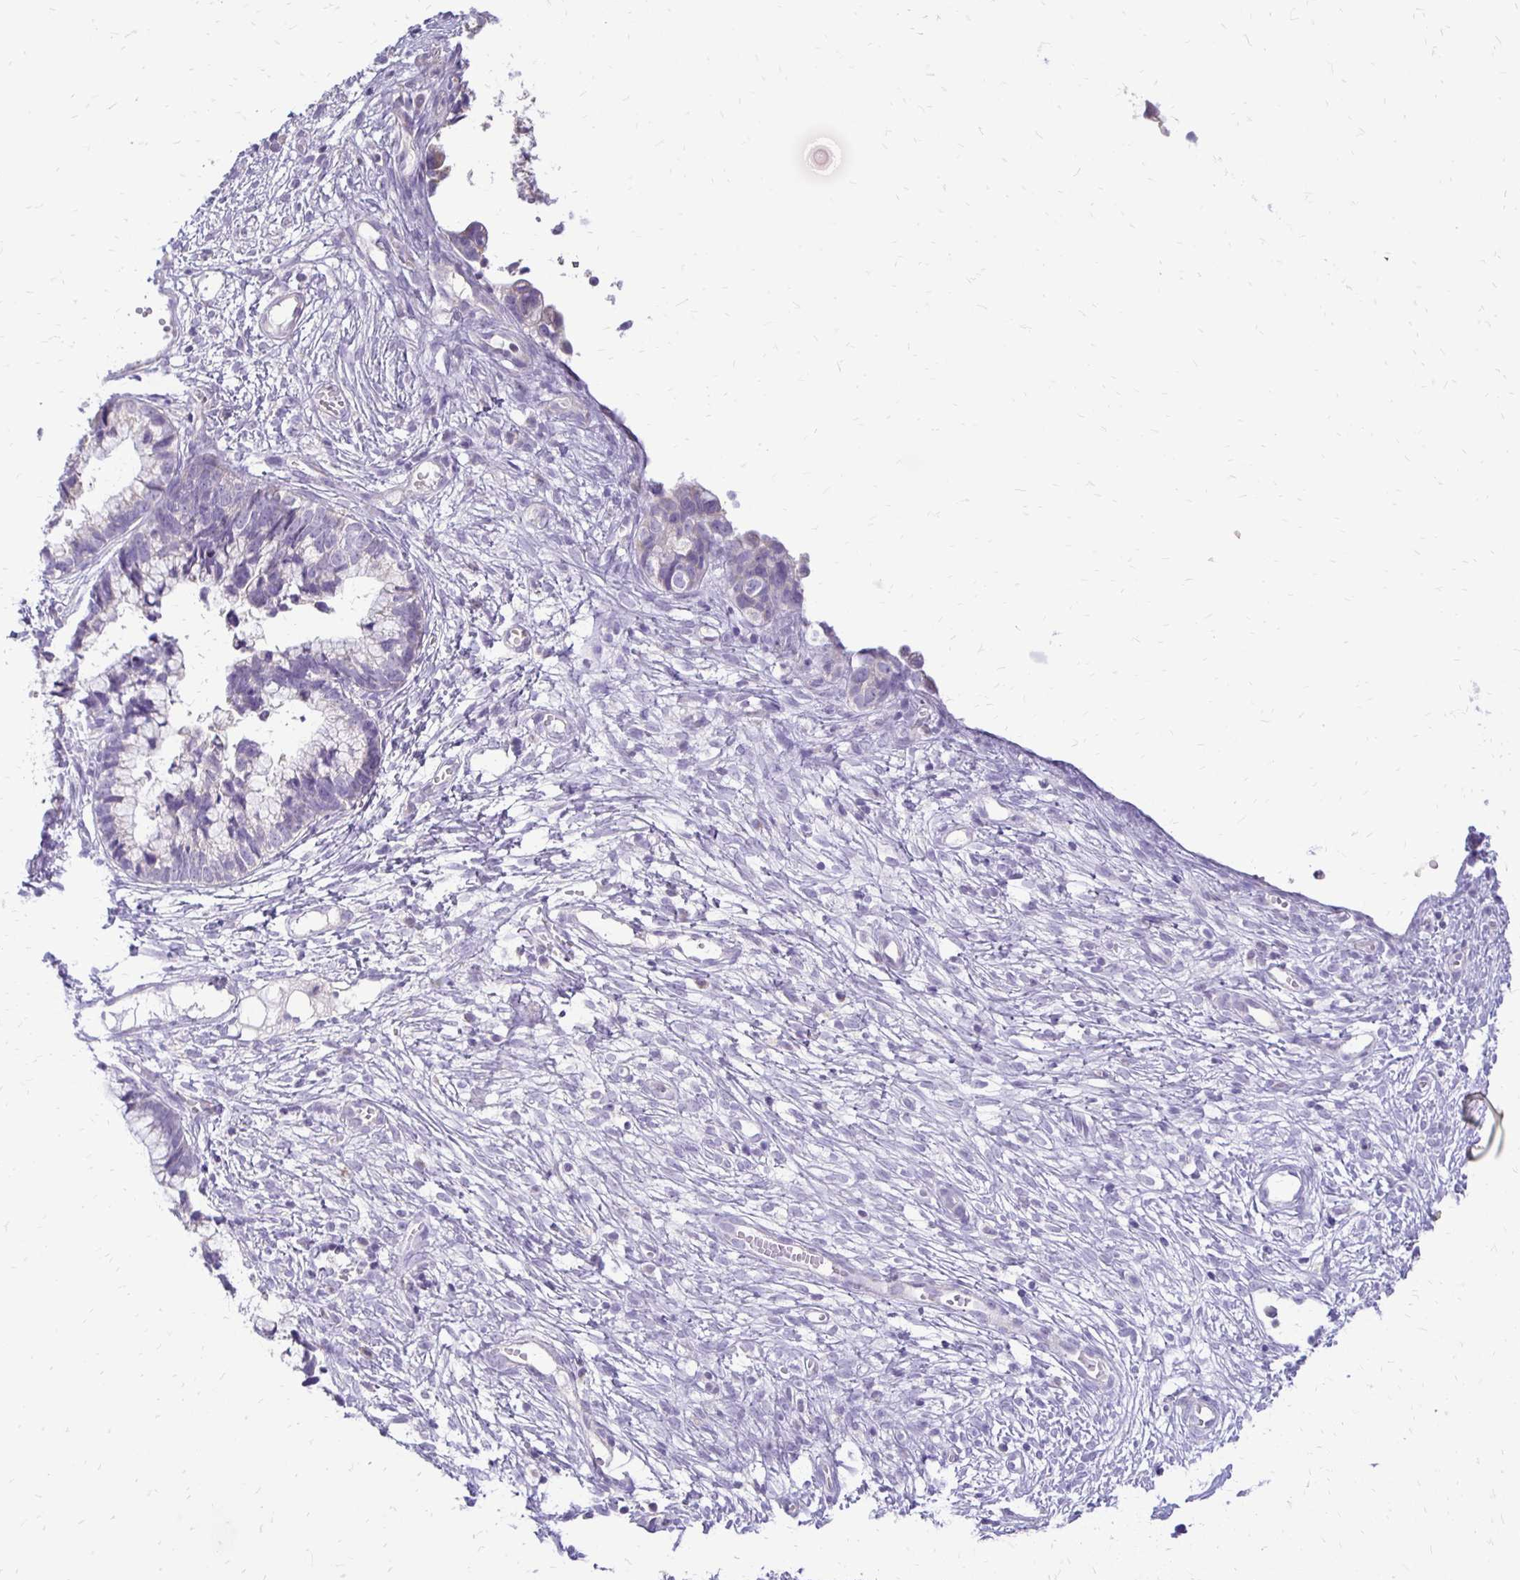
{"staining": {"intensity": "negative", "quantity": "none", "location": "none"}, "tissue": "cervical cancer", "cell_type": "Tumor cells", "image_type": "cancer", "snomed": [{"axis": "morphology", "description": "Adenocarcinoma, NOS"}, {"axis": "topography", "description": "Cervix"}], "caption": "The immunohistochemistry (IHC) photomicrograph has no significant positivity in tumor cells of cervical adenocarcinoma tissue.", "gene": "ALPG", "patient": {"sex": "female", "age": 44}}